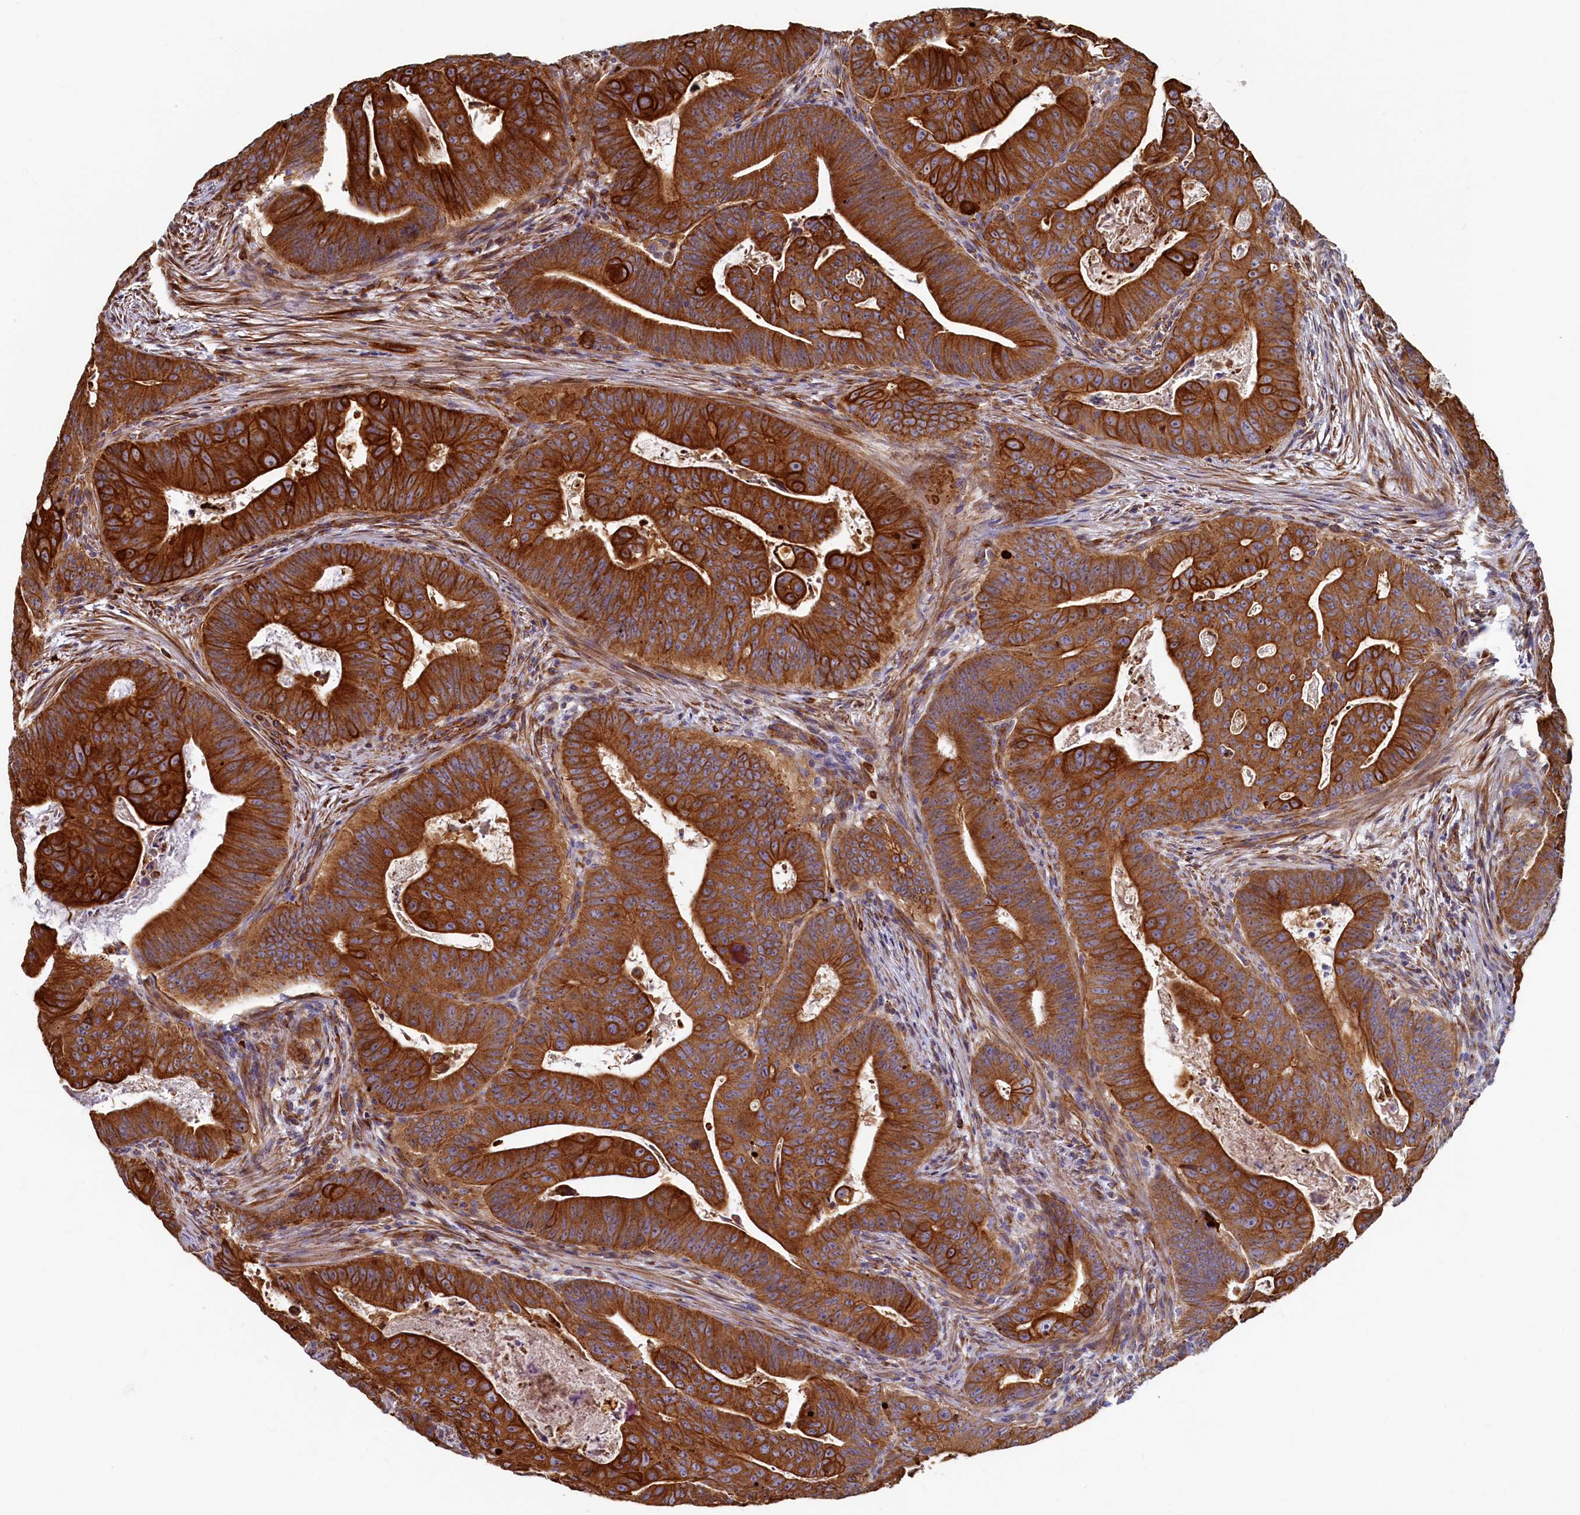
{"staining": {"intensity": "strong", "quantity": ">75%", "location": "cytoplasmic/membranous"}, "tissue": "colorectal cancer", "cell_type": "Tumor cells", "image_type": "cancer", "snomed": [{"axis": "morphology", "description": "Adenocarcinoma, NOS"}, {"axis": "topography", "description": "Rectum"}], "caption": "Immunohistochemistry (IHC) of colorectal cancer reveals high levels of strong cytoplasmic/membranous staining in about >75% of tumor cells. Using DAB (3,3'-diaminobenzidine) (brown) and hematoxylin (blue) stains, captured at high magnification using brightfield microscopy.", "gene": "LRRC57", "patient": {"sex": "female", "age": 75}}